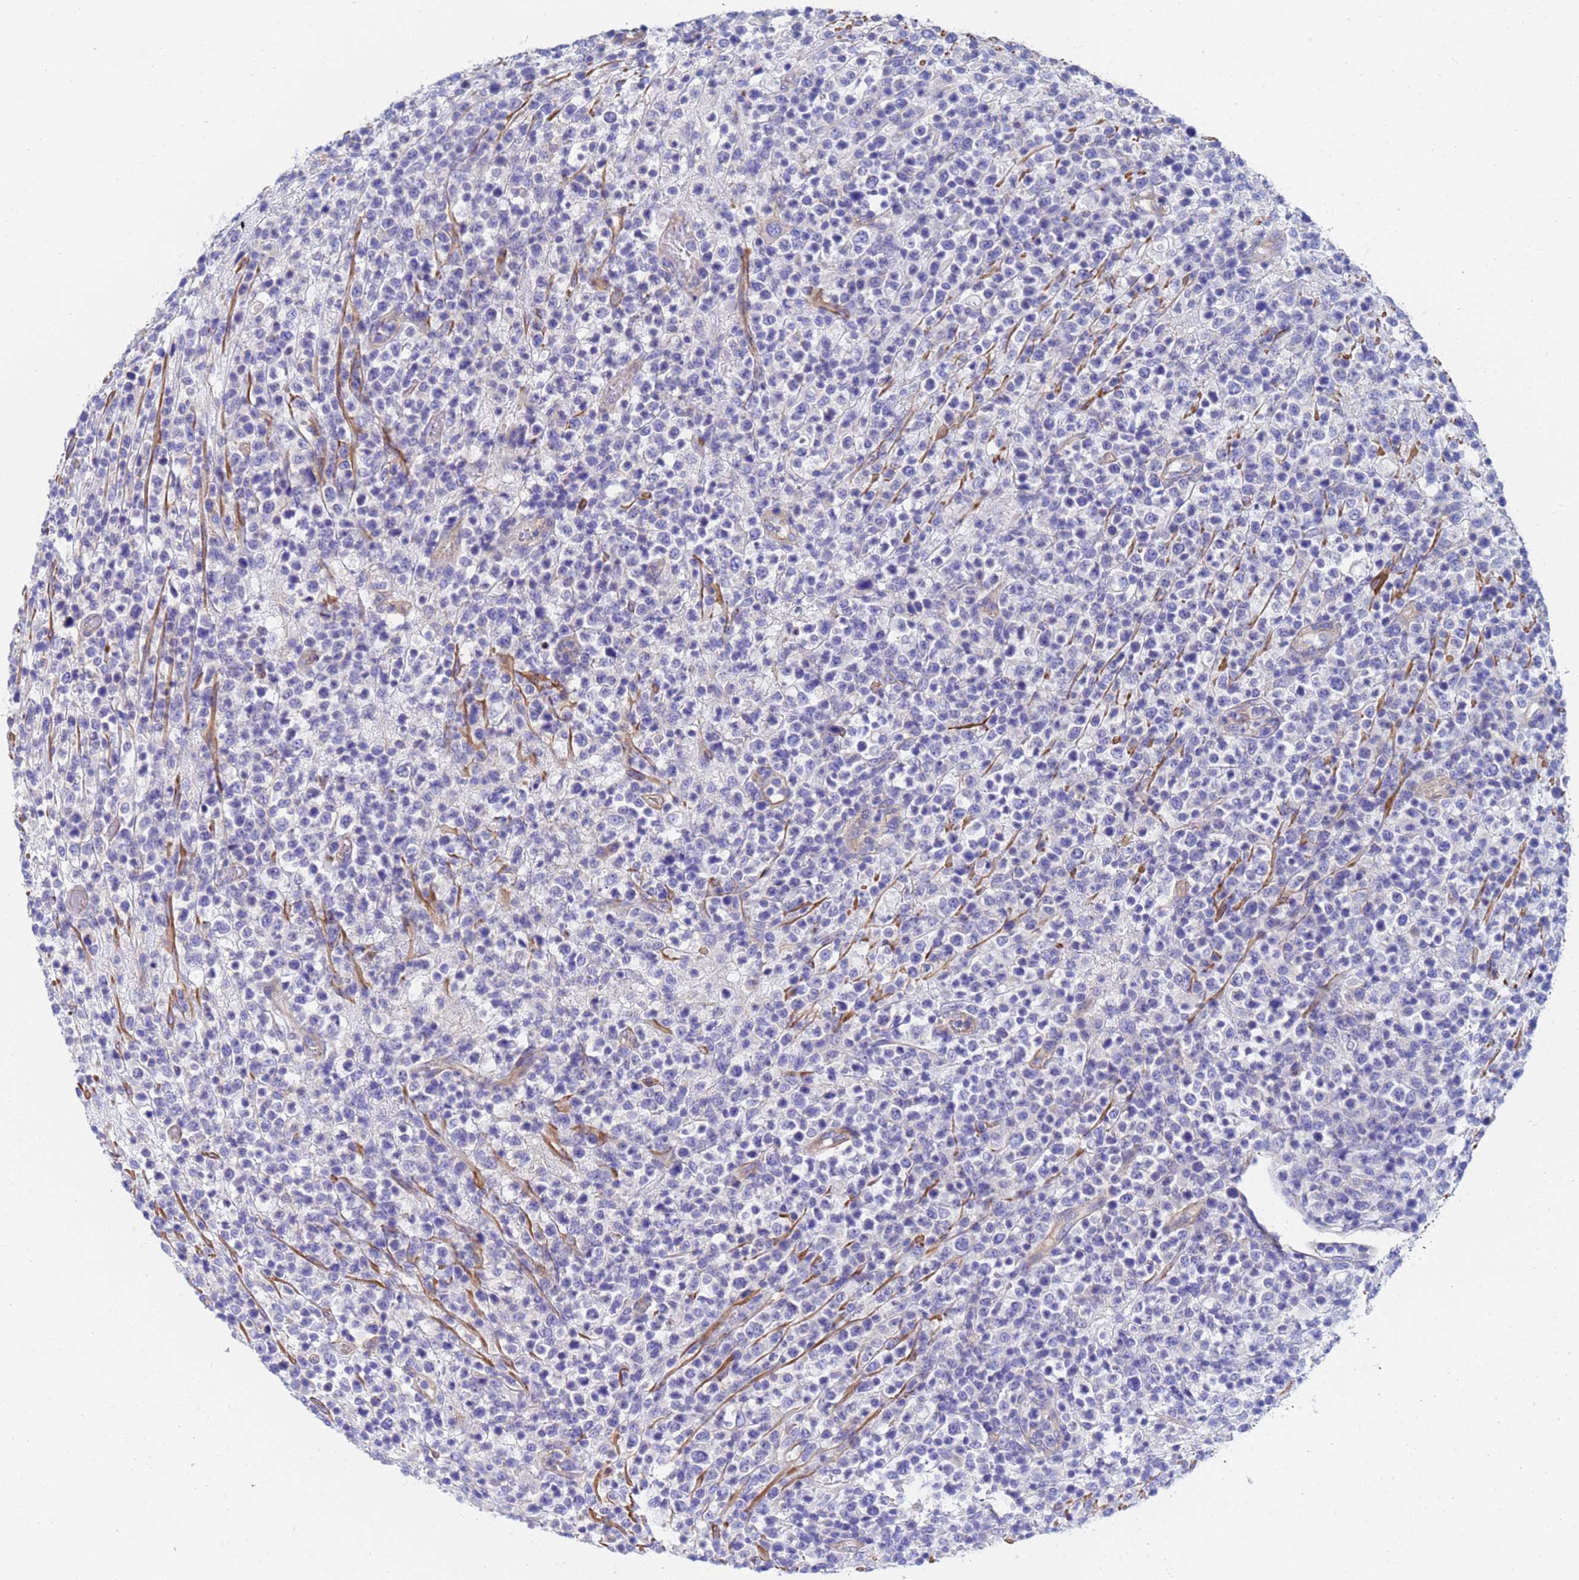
{"staining": {"intensity": "negative", "quantity": "none", "location": "none"}, "tissue": "lymphoma", "cell_type": "Tumor cells", "image_type": "cancer", "snomed": [{"axis": "morphology", "description": "Malignant lymphoma, non-Hodgkin's type, High grade"}, {"axis": "topography", "description": "Colon"}], "caption": "Immunohistochemistry of human malignant lymphoma, non-Hodgkin's type (high-grade) reveals no expression in tumor cells. (Stains: DAB (3,3'-diaminobenzidine) immunohistochemistry with hematoxylin counter stain, Microscopy: brightfield microscopy at high magnification).", "gene": "CST4", "patient": {"sex": "female", "age": 53}}